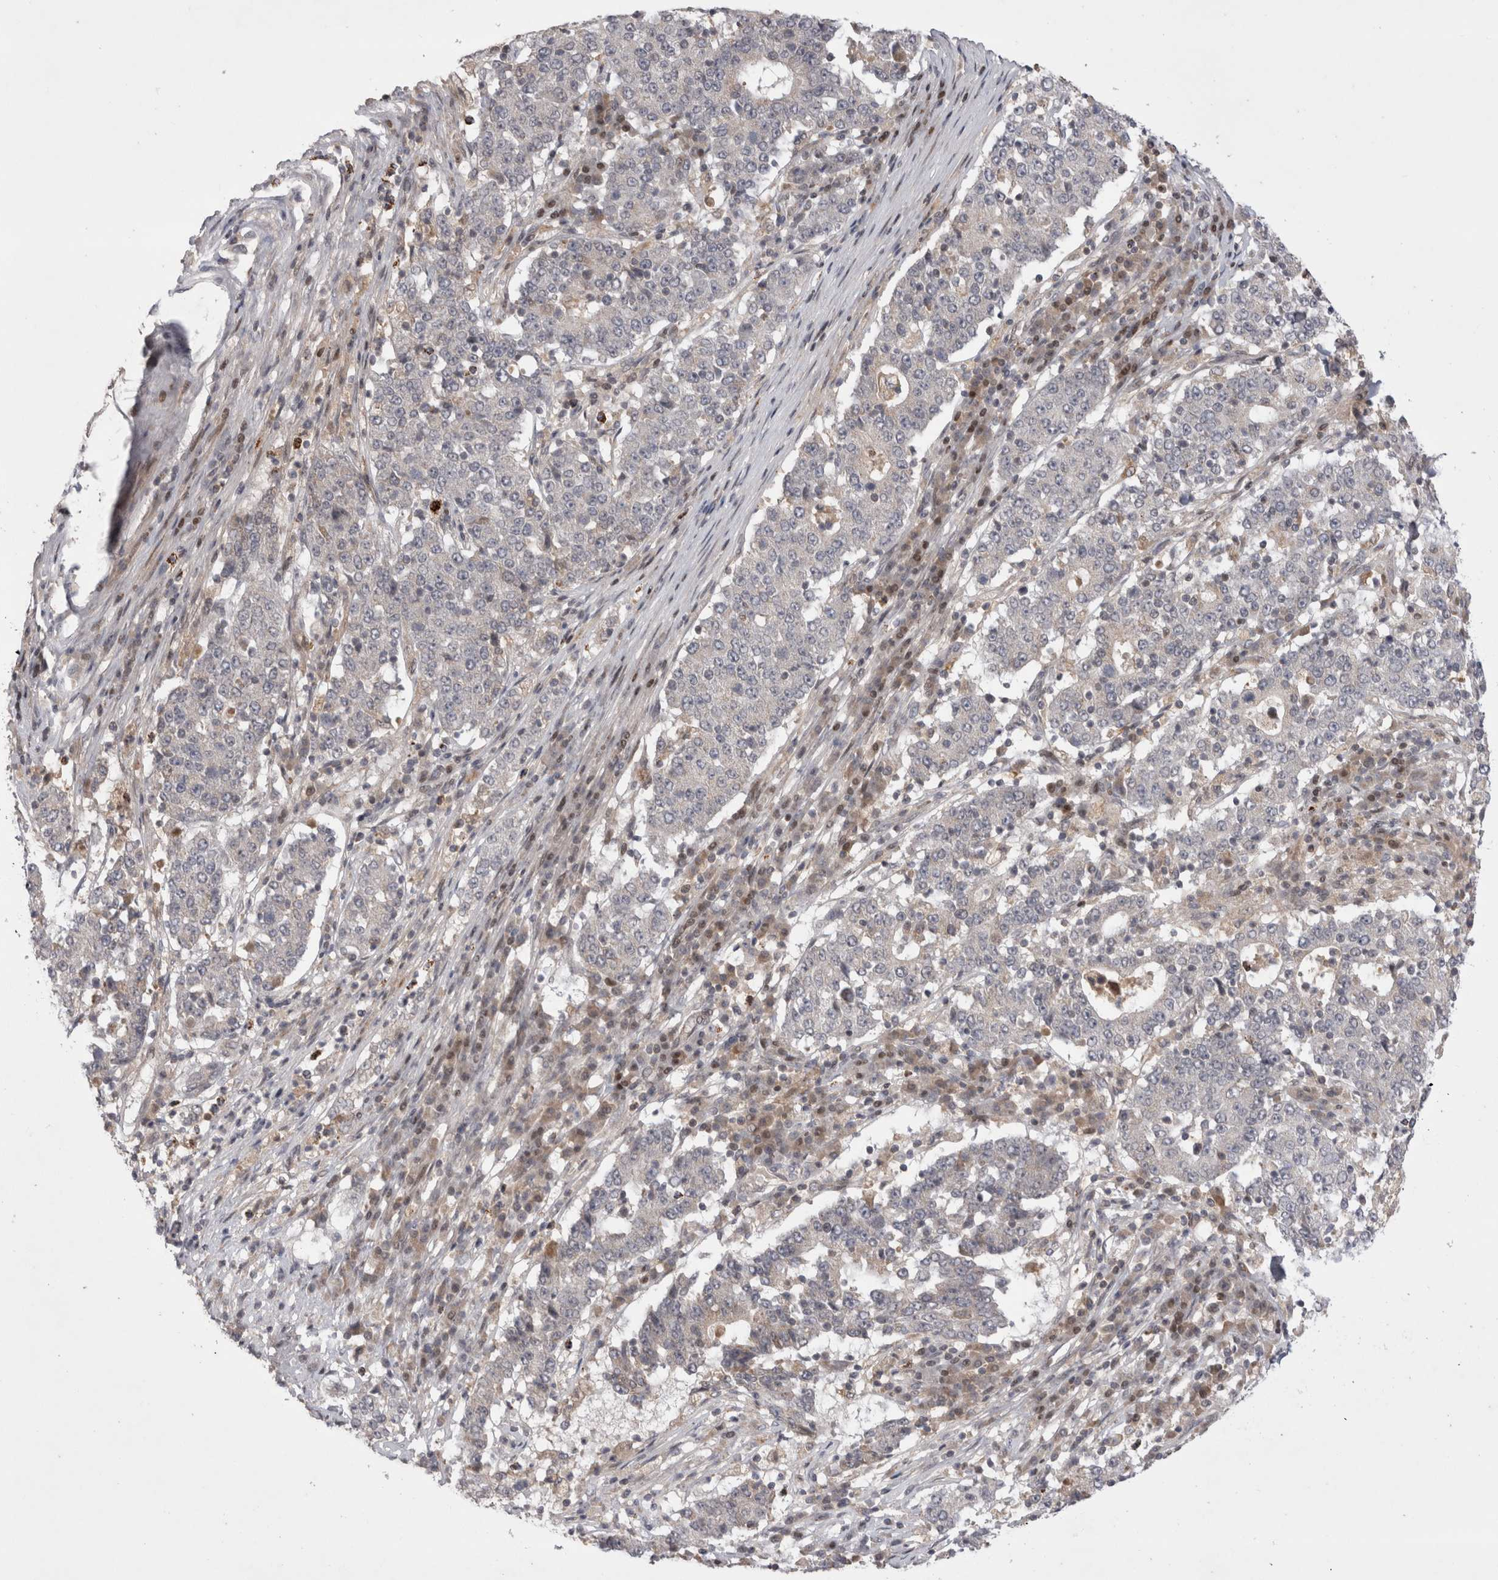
{"staining": {"intensity": "negative", "quantity": "none", "location": "none"}, "tissue": "stomach cancer", "cell_type": "Tumor cells", "image_type": "cancer", "snomed": [{"axis": "morphology", "description": "Adenocarcinoma, NOS"}, {"axis": "topography", "description": "Stomach"}], "caption": "Tumor cells show no significant protein staining in stomach adenocarcinoma.", "gene": "PLEKHM1", "patient": {"sex": "male", "age": 59}}